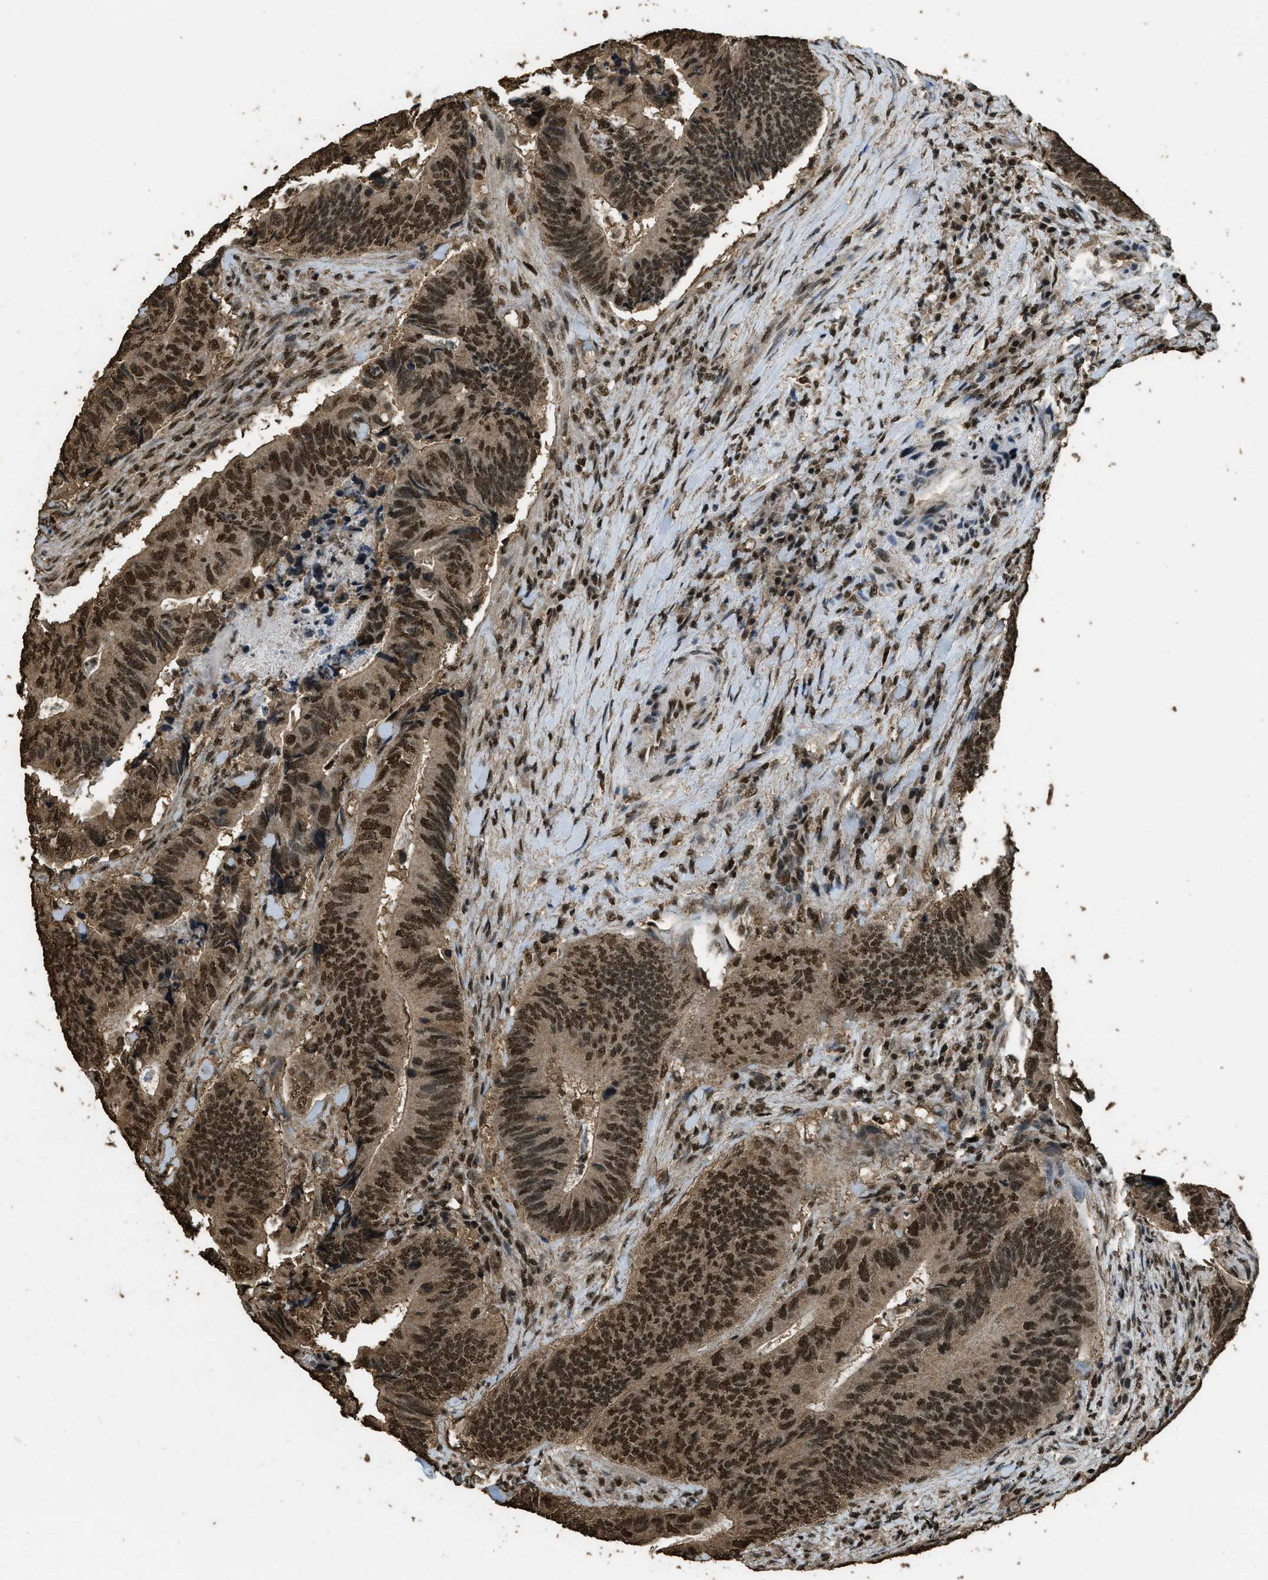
{"staining": {"intensity": "strong", "quantity": ">75%", "location": "nuclear"}, "tissue": "colorectal cancer", "cell_type": "Tumor cells", "image_type": "cancer", "snomed": [{"axis": "morphology", "description": "Normal tissue, NOS"}, {"axis": "morphology", "description": "Adenocarcinoma, NOS"}, {"axis": "topography", "description": "Colon"}], "caption": "Strong nuclear expression for a protein is appreciated in about >75% of tumor cells of adenocarcinoma (colorectal) using immunohistochemistry (IHC).", "gene": "MYB", "patient": {"sex": "male", "age": 56}}